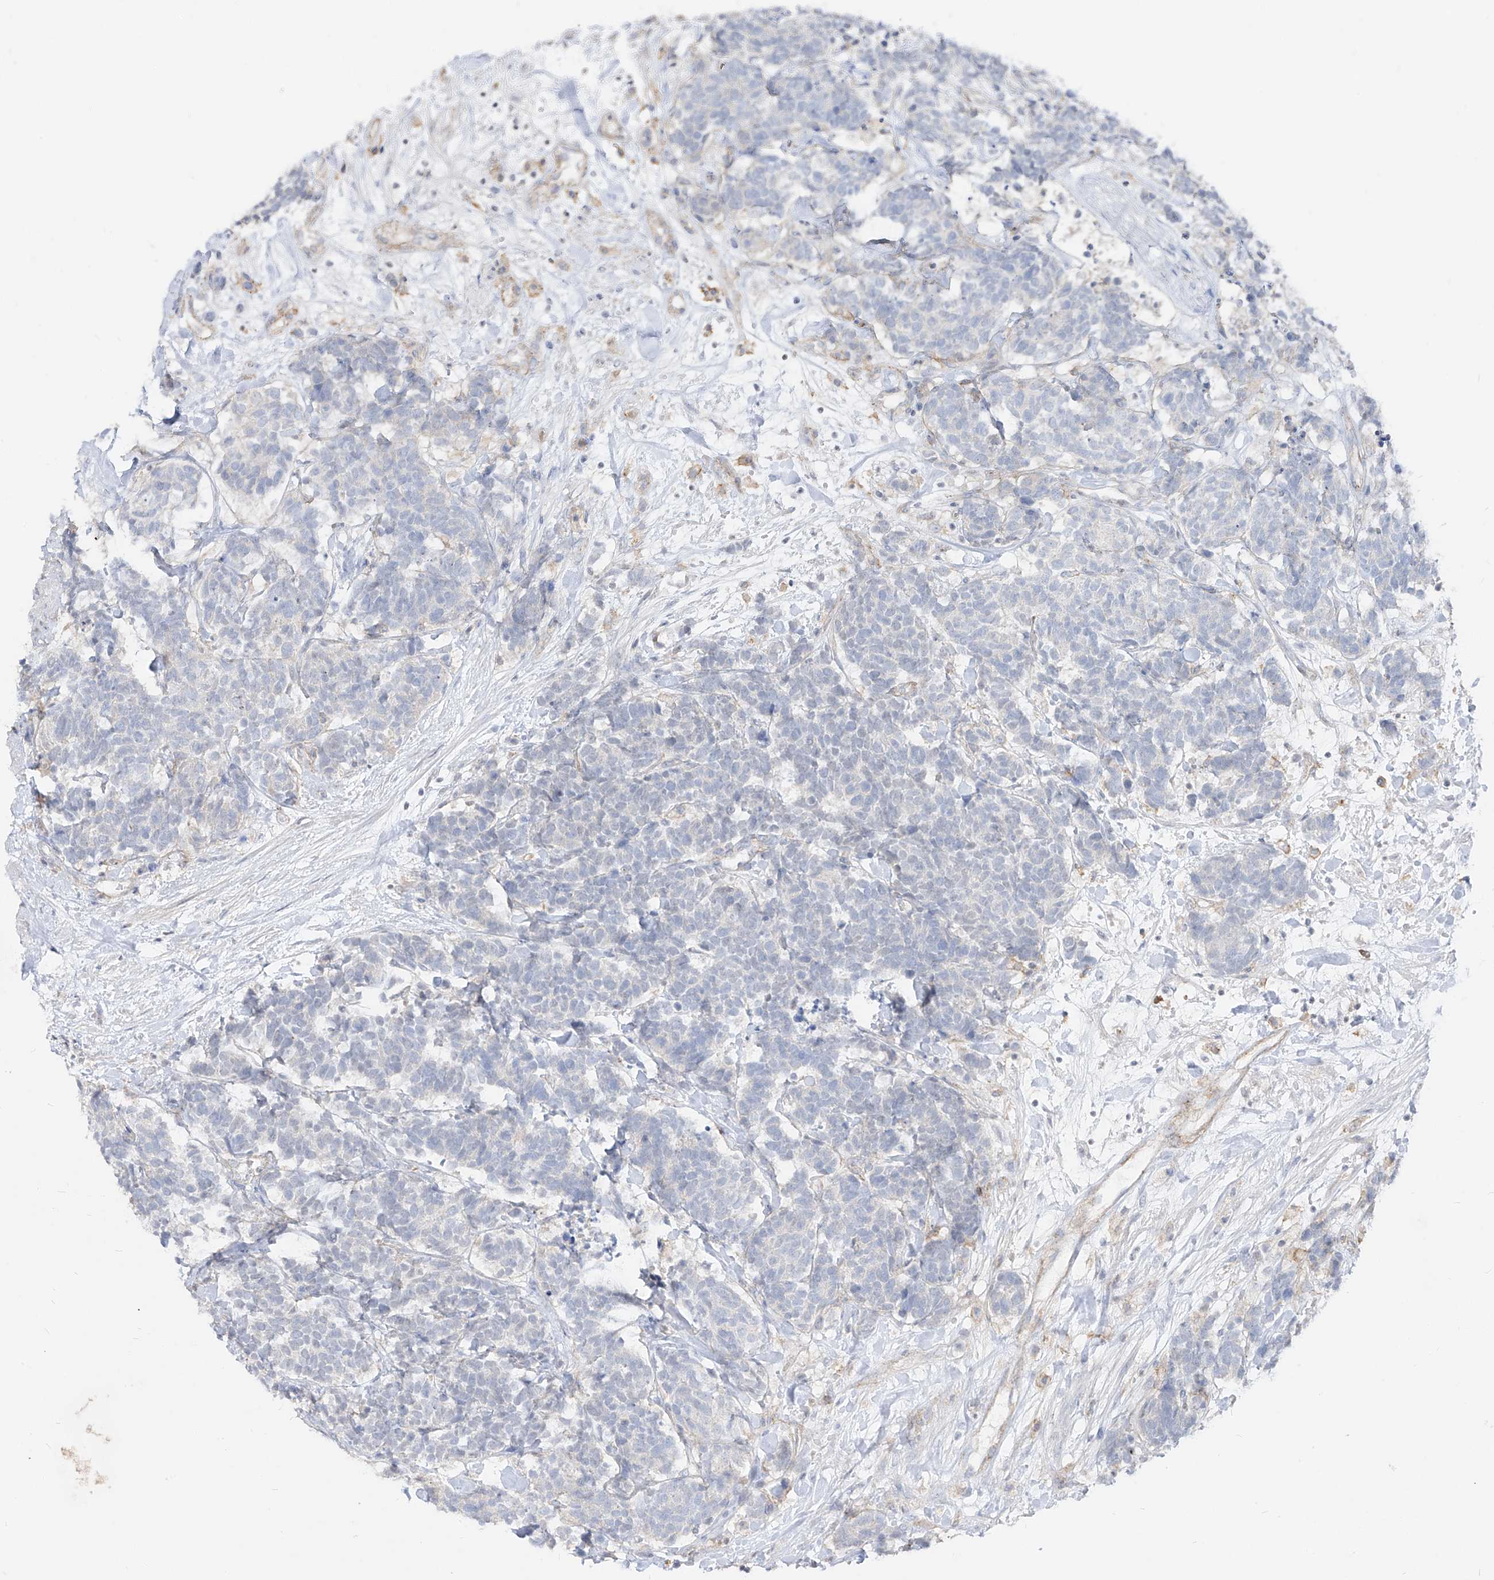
{"staining": {"intensity": "negative", "quantity": "none", "location": "none"}, "tissue": "carcinoid", "cell_type": "Tumor cells", "image_type": "cancer", "snomed": [{"axis": "morphology", "description": "Carcinoma, NOS"}, {"axis": "morphology", "description": "Carcinoid, malignant, NOS"}, {"axis": "topography", "description": "Urinary bladder"}], "caption": "A photomicrograph of human carcinoid is negative for staining in tumor cells. Nuclei are stained in blue.", "gene": "RBFOX3", "patient": {"sex": "male", "age": 57}}